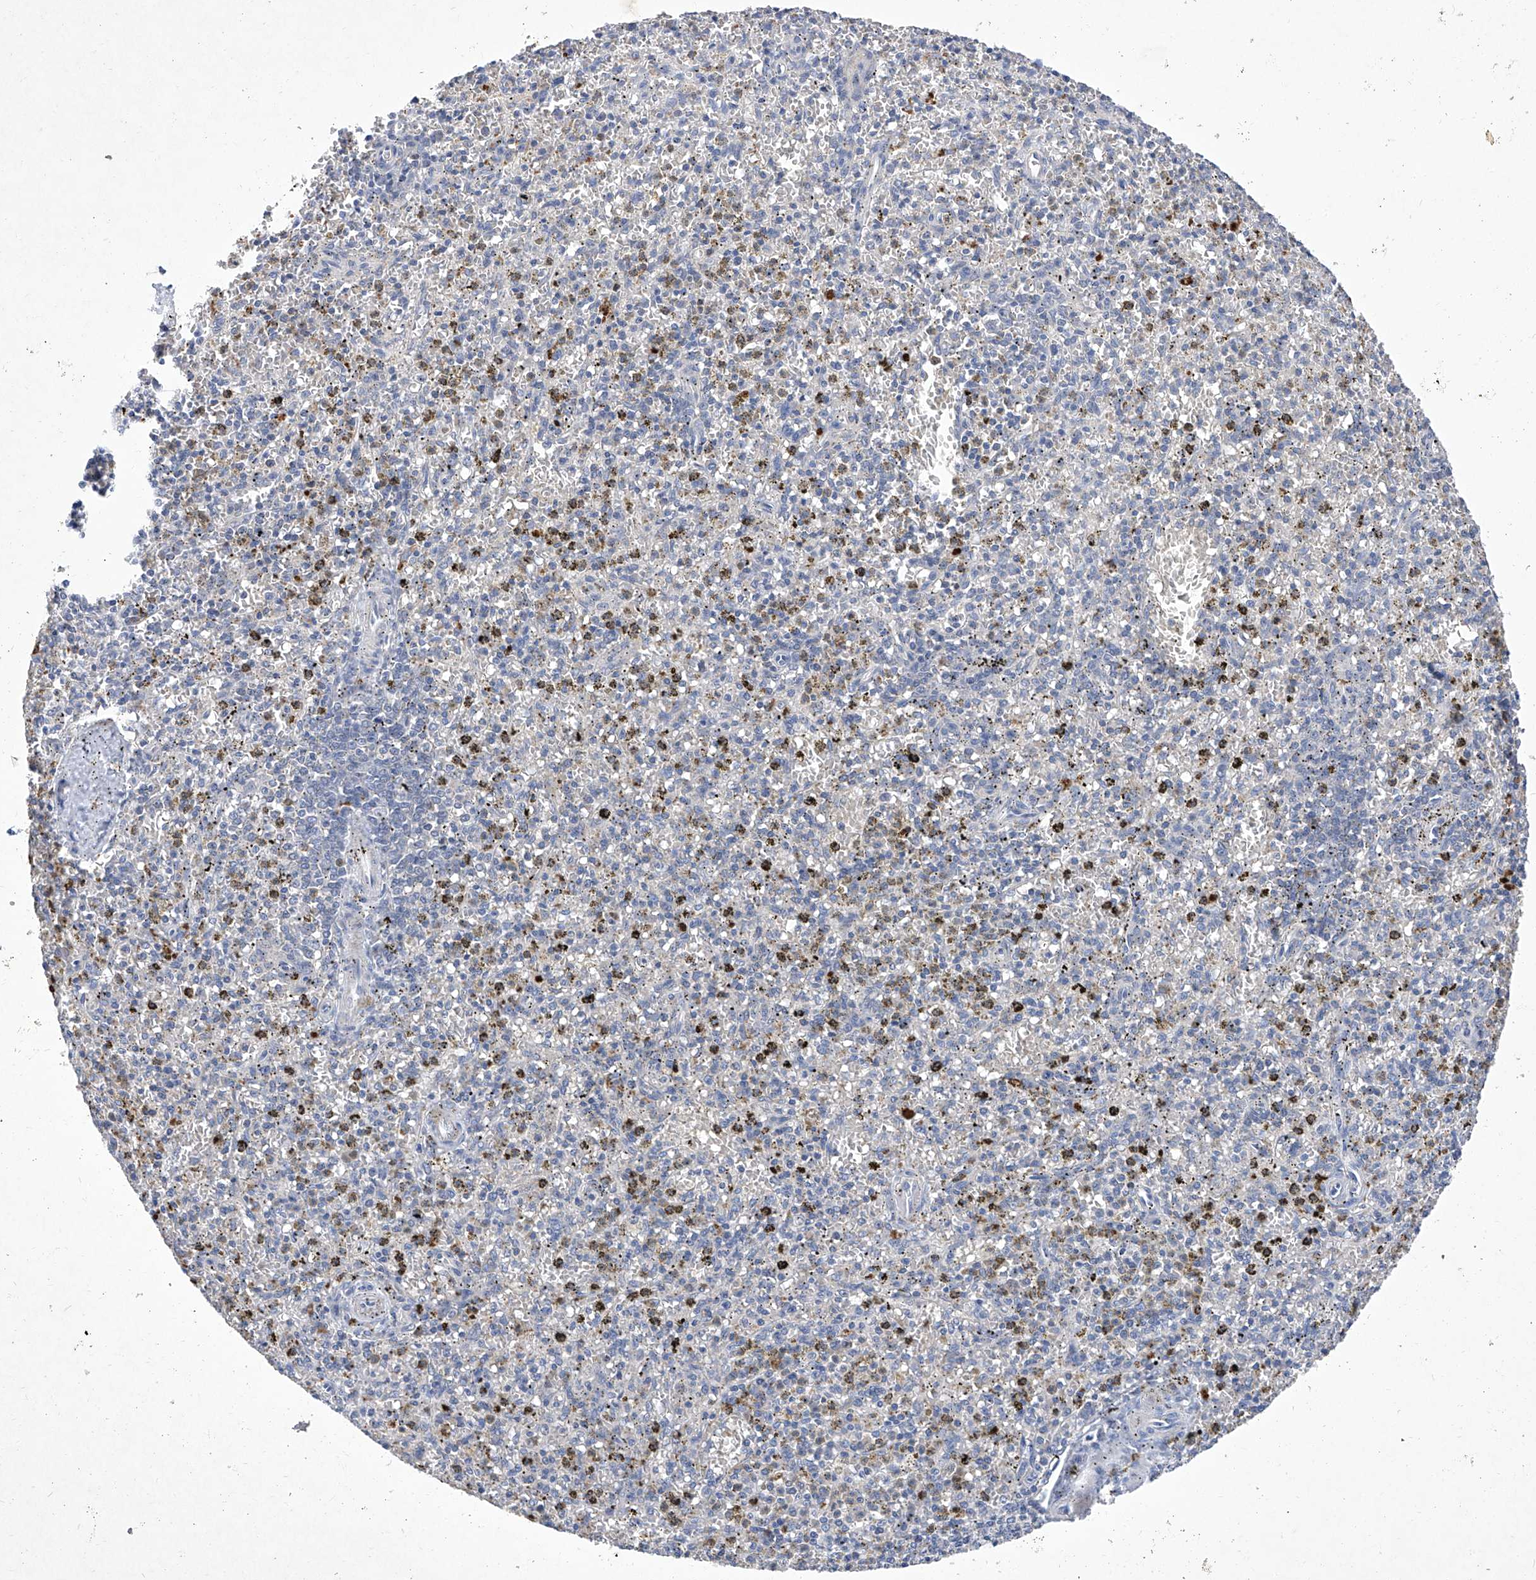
{"staining": {"intensity": "negative", "quantity": "none", "location": "none"}, "tissue": "spleen", "cell_type": "Cells in red pulp", "image_type": "normal", "snomed": [{"axis": "morphology", "description": "Normal tissue, NOS"}, {"axis": "topography", "description": "Spleen"}], "caption": "High magnification brightfield microscopy of benign spleen stained with DAB (3,3'-diaminobenzidine) (brown) and counterstained with hematoxylin (blue): cells in red pulp show no significant positivity. Brightfield microscopy of IHC stained with DAB (3,3'-diaminobenzidine) (brown) and hematoxylin (blue), captured at high magnification.", "gene": "IFNL2", "patient": {"sex": "male", "age": 72}}